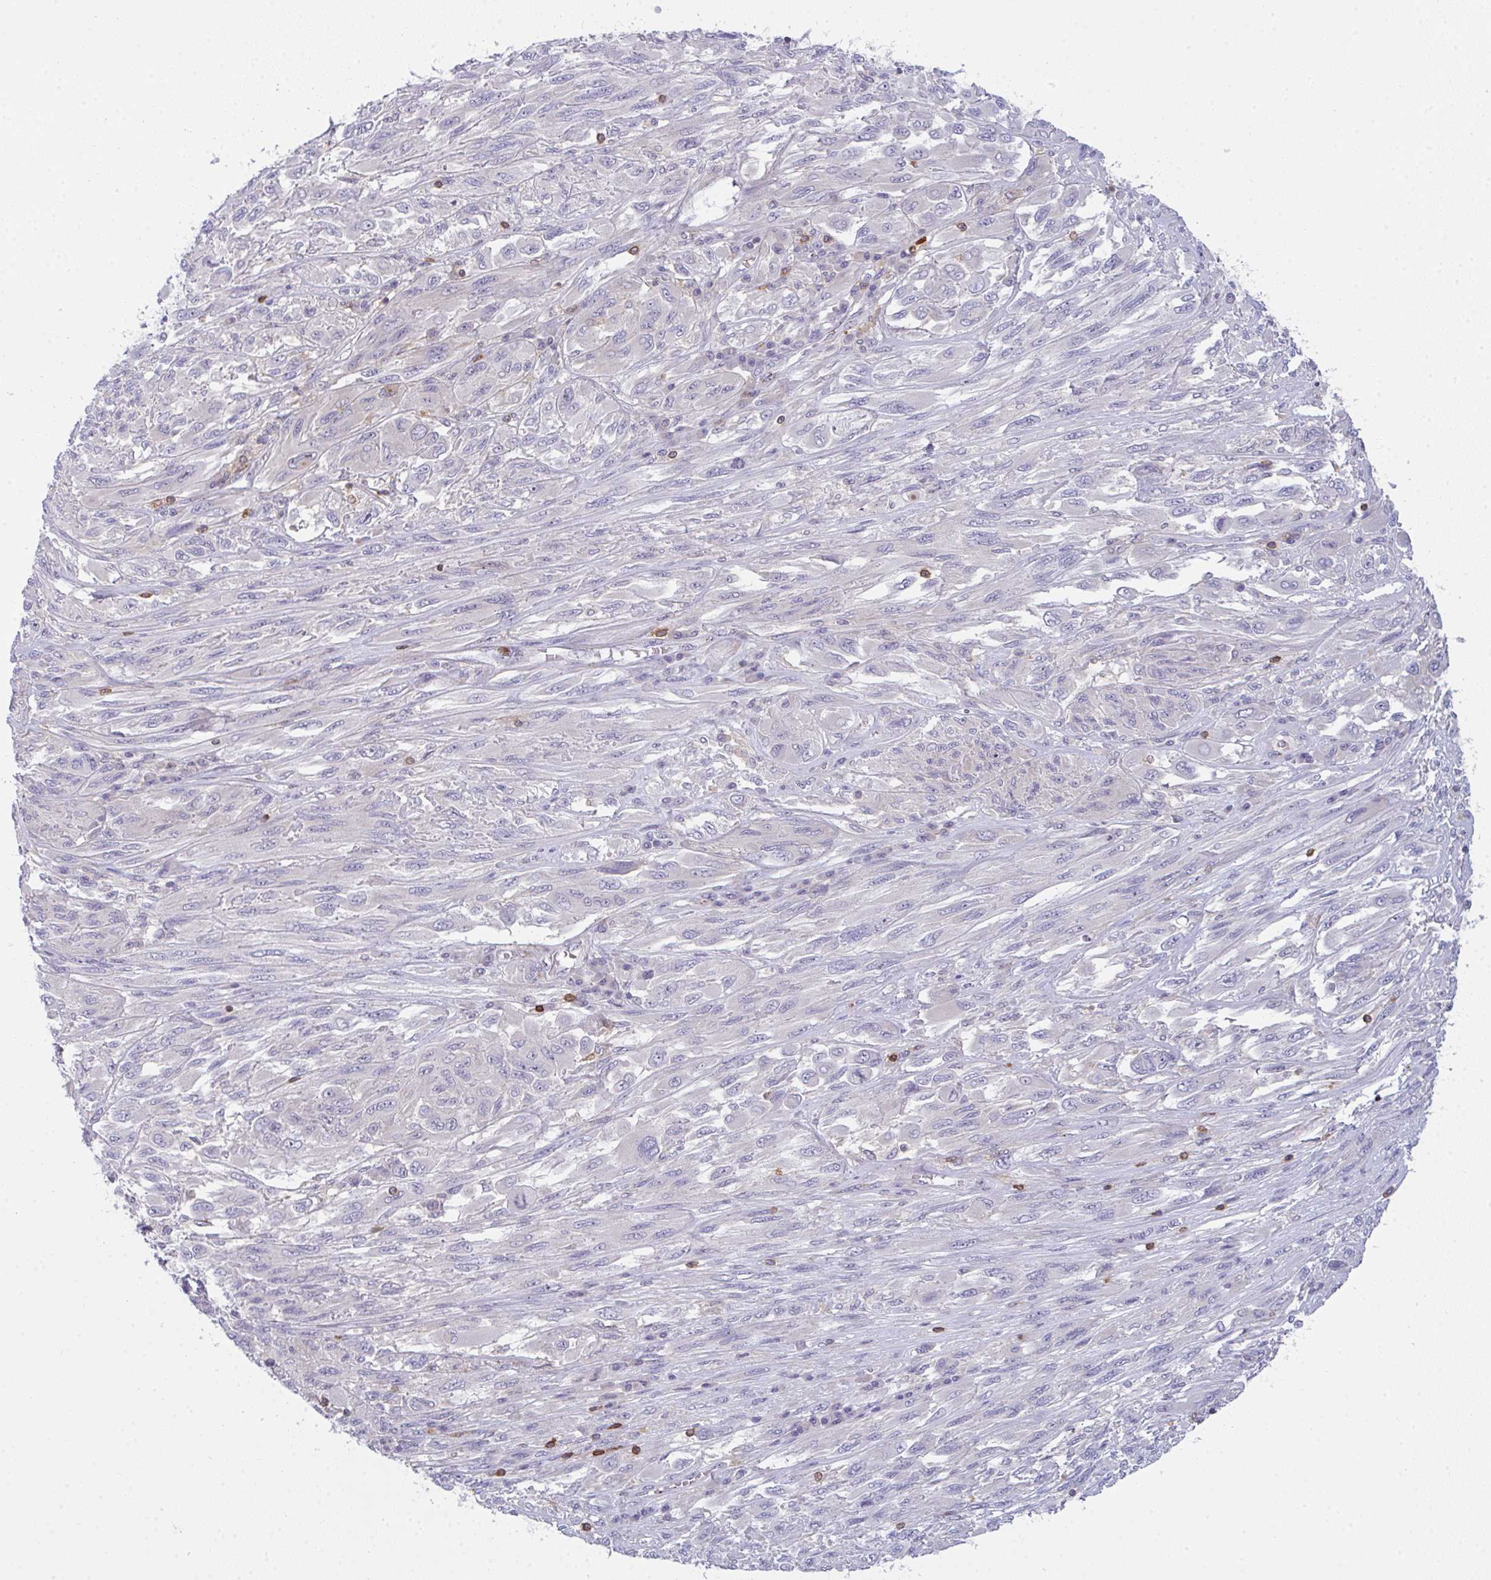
{"staining": {"intensity": "negative", "quantity": "none", "location": "none"}, "tissue": "melanoma", "cell_type": "Tumor cells", "image_type": "cancer", "snomed": [{"axis": "morphology", "description": "Malignant melanoma, NOS"}, {"axis": "topography", "description": "Skin"}], "caption": "Immunohistochemistry photomicrograph of neoplastic tissue: human malignant melanoma stained with DAB reveals no significant protein positivity in tumor cells.", "gene": "CD80", "patient": {"sex": "female", "age": 91}}